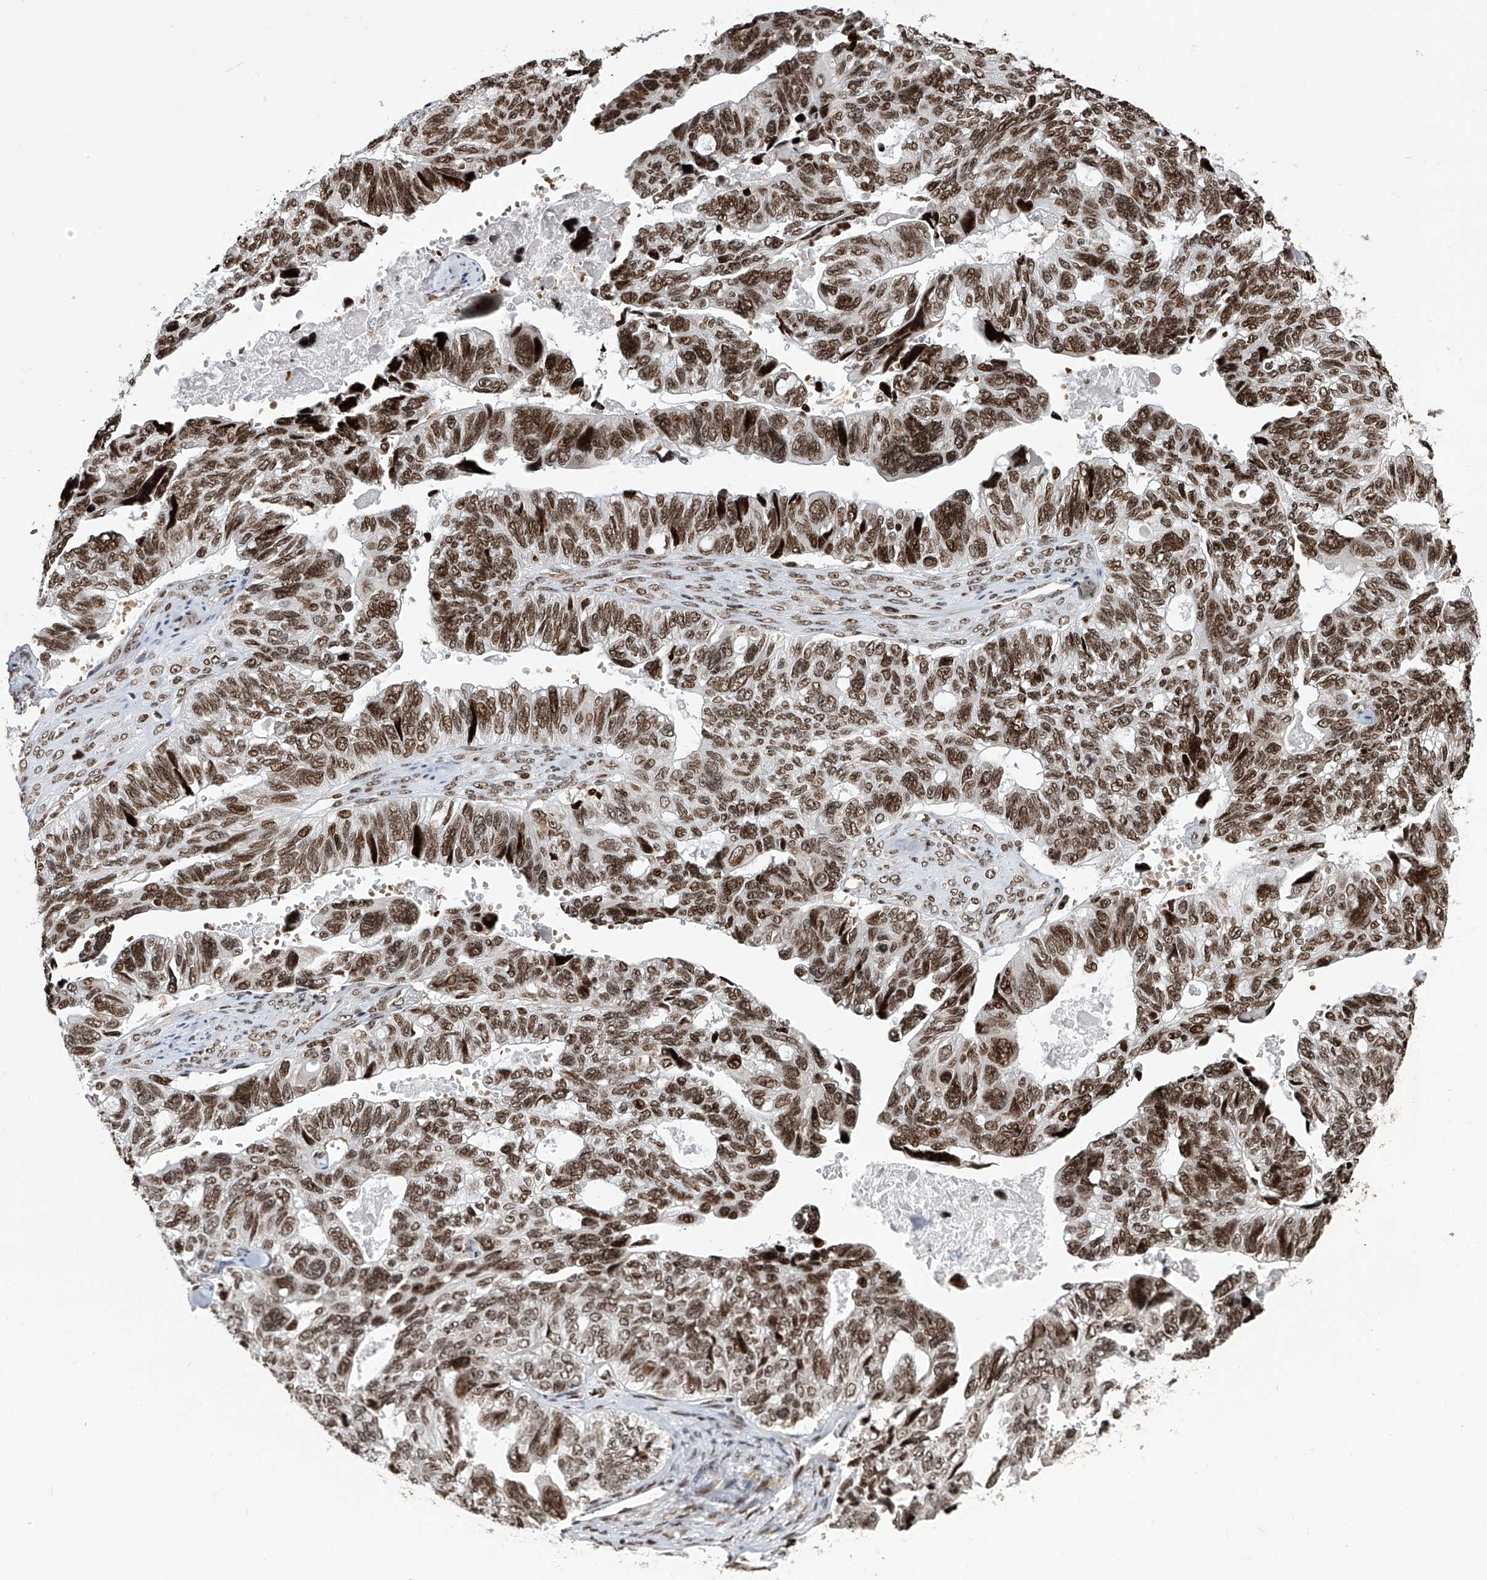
{"staining": {"intensity": "moderate", "quantity": ">75%", "location": "nuclear"}, "tissue": "ovarian cancer", "cell_type": "Tumor cells", "image_type": "cancer", "snomed": [{"axis": "morphology", "description": "Cystadenocarcinoma, serous, NOS"}, {"axis": "topography", "description": "Ovary"}], "caption": "An IHC image of neoplastic tissue is shown. Protein staining in brown labels moderate nuclear positivity in ovarian cancer (serous cystadenocarcinoma) within tumor cells.", "gene": "PAK1IP1", "patient": {"sex": "female", "age": 79}}